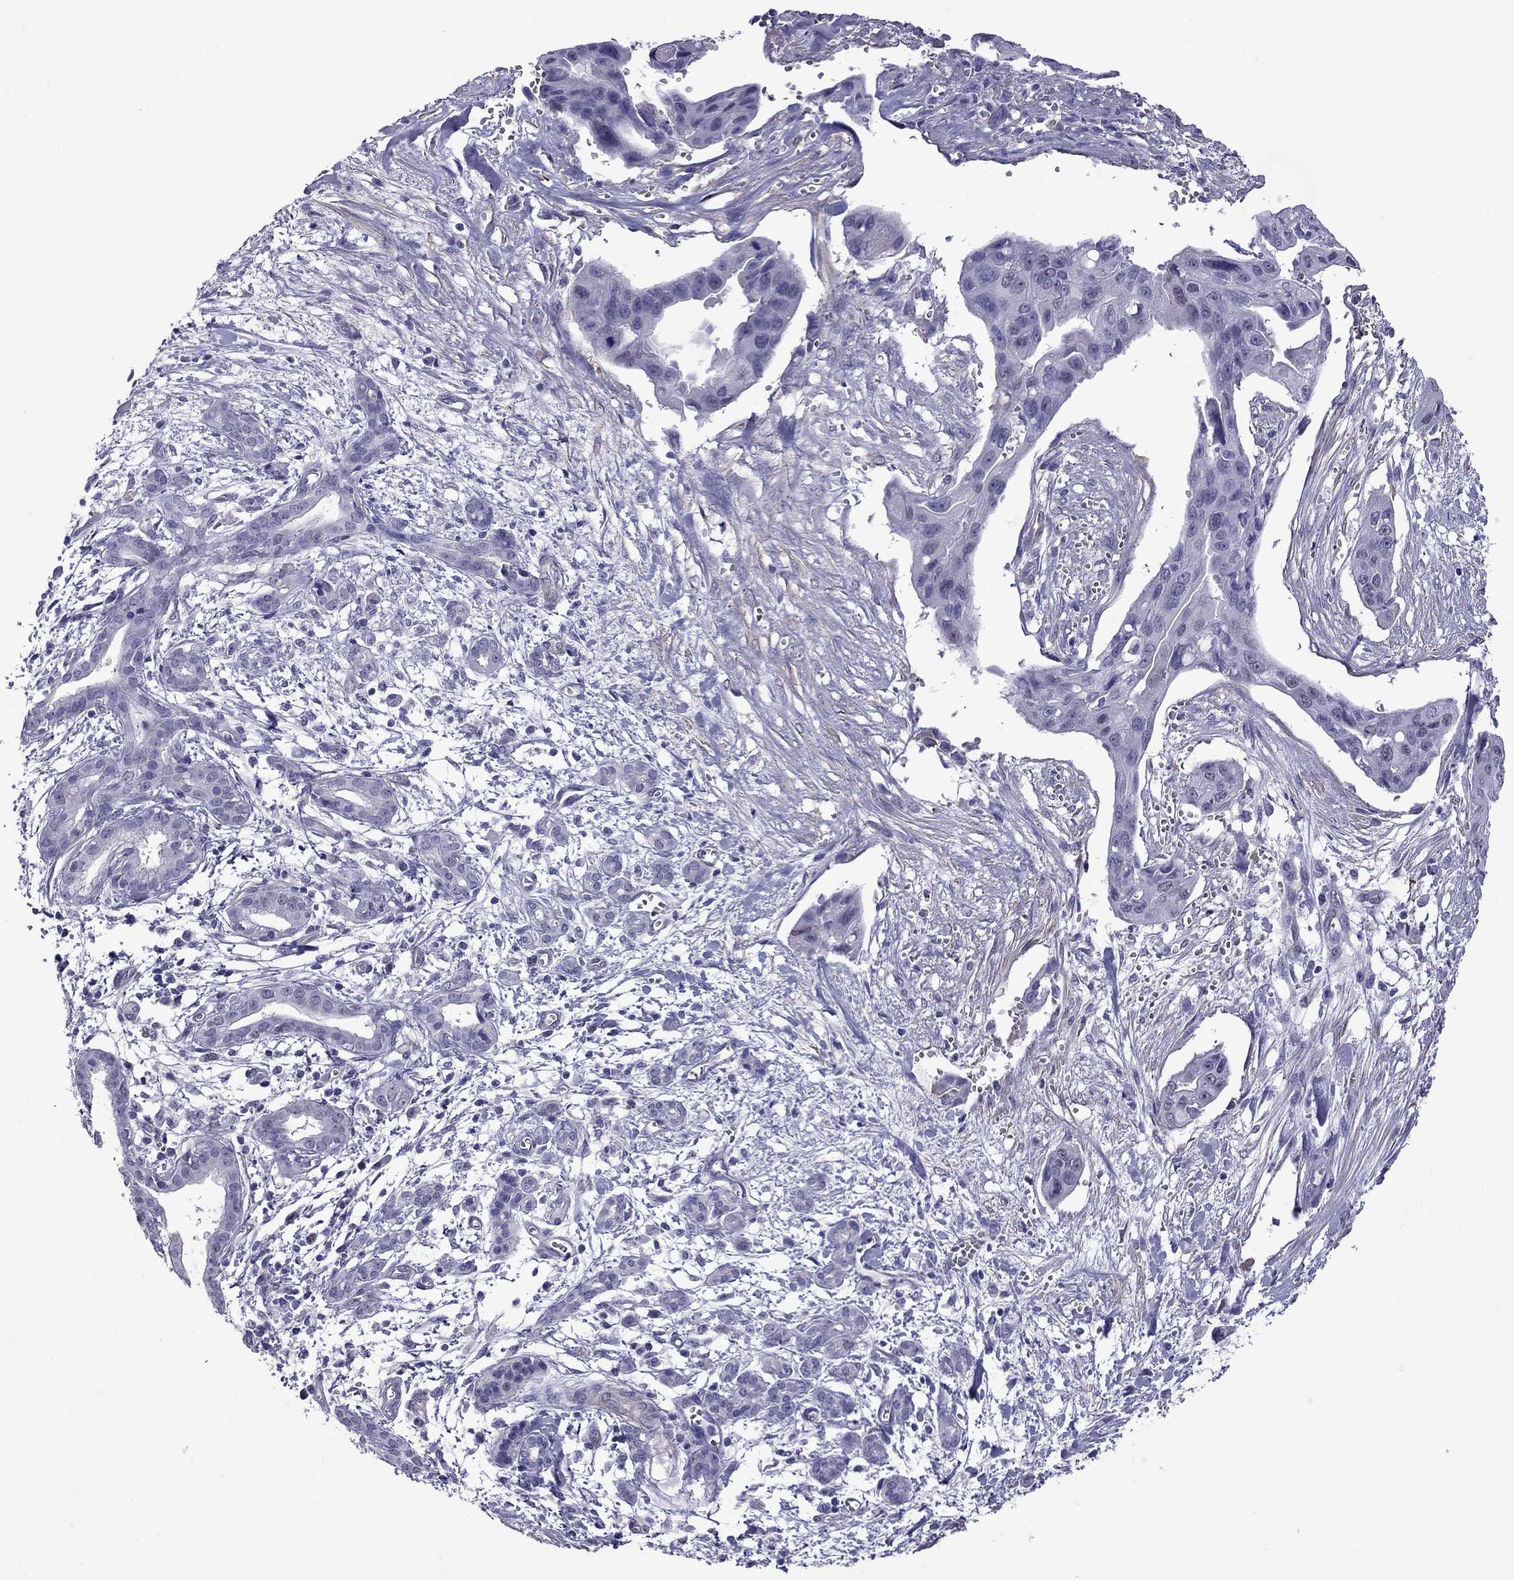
{"staining": {"intensity": "negative", "quantity": "none", "location": "none"}, "tissue": "pancreatic cancer", "cell_type": "Tumor cells", "image_type": "cancer", "snomed": [{"axis": "morphology", "description": "Adenocarcinoma, NOS"}, {"axis": "topography", "description": "Pancreas"}], "caption": "DAB (3,3'-diaminobenzidine) immunohistochemical staining of pancreatic cancer (adenocarcinoma) exhibits no significant expression in tumor cells. (DAB (3,3'-diaminobenzidine) IHC, high magnification).", "gene": "CHRNA5", "patient": {"sex": "male", "age": 60}}